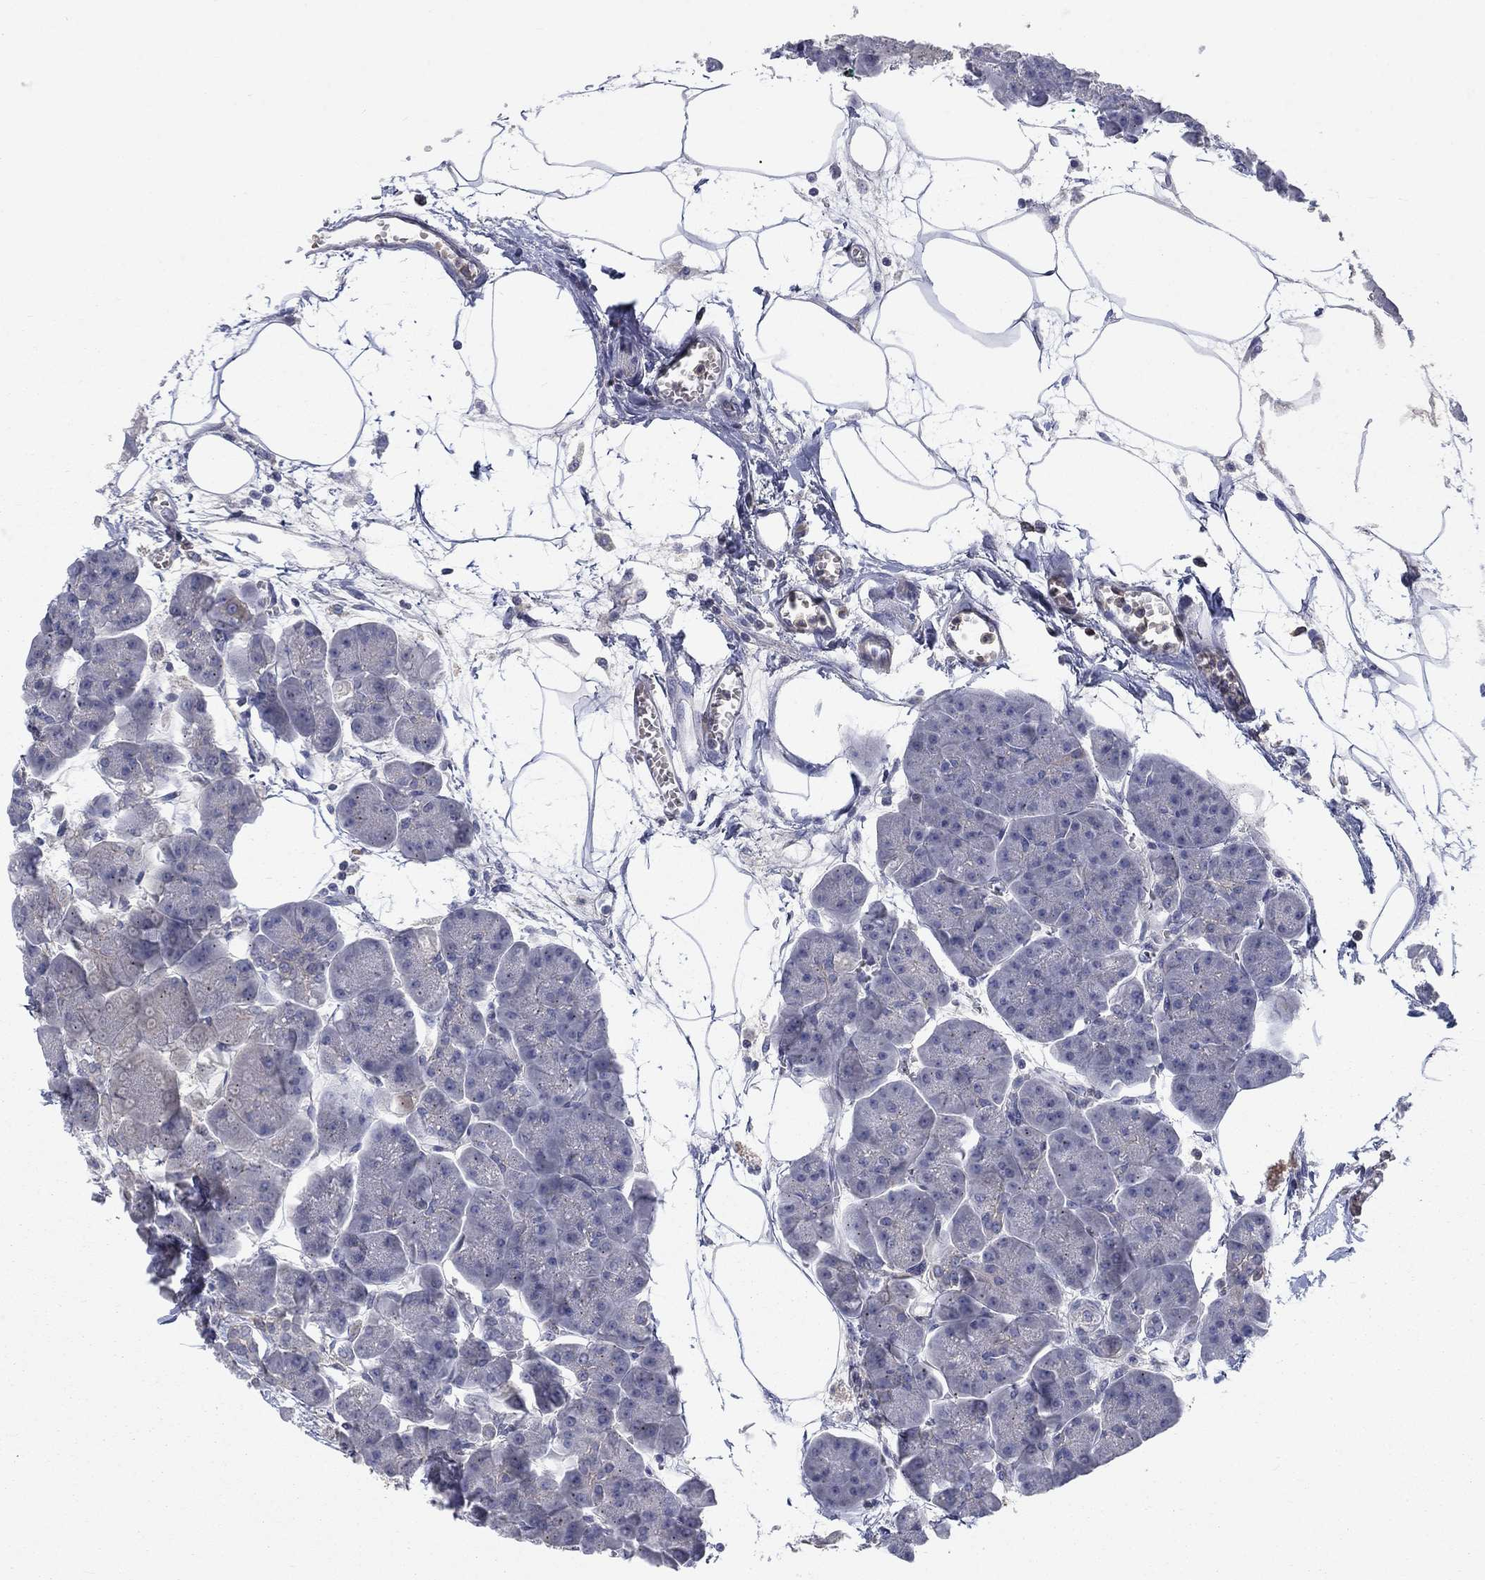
{"staining": {"intensity": "negative", "quantity": "none", "location": "none"}, "tissue": "pancreas", "cell_type": "Exocrine glandular cells", "image_type": "normal", "snomed": [{"axis": "morphology", "description": "Normal tissue, NOS"}, {"axis": "topography", "description": "Adipose tissue"}, {"axis": "topography", "description": "Pancreas"}, {"axis": "topography", "description": "Peripheral nerve tissue"}], "caption": "An IHC histopathology image of normal pancreas is shown. There is no staining in exocrine glandular cells of pancreas. (Brightfield microscopy of DAB immunohistochemistry (IHC) at high magnification).", "gene": "KIF15", "patient": {"sex": "female", "age": 58}}